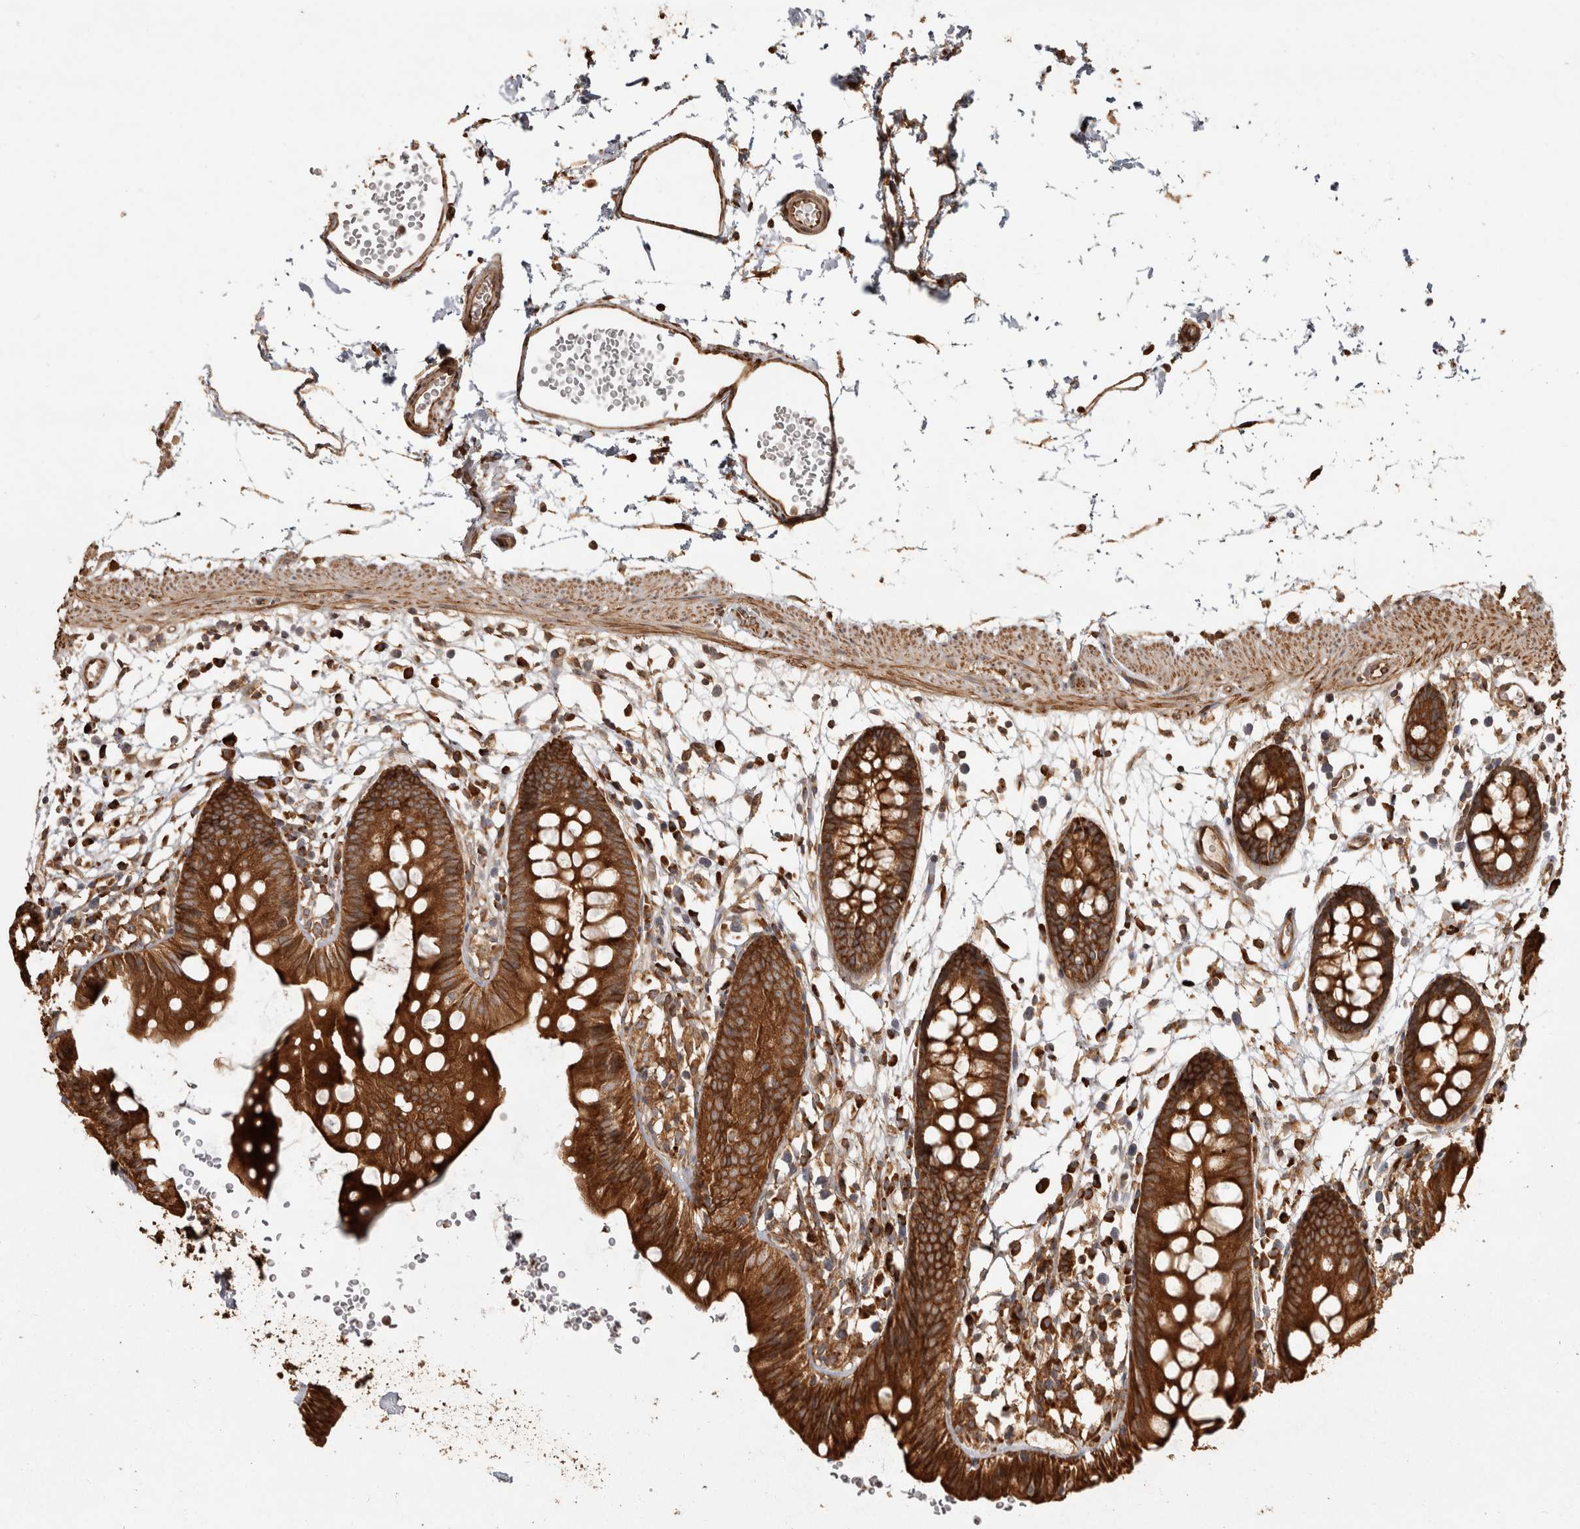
{"staining": {"intensity": "moderate", "quantity": ">75%", "location": "cytoplasmic/membranous"}, "tissue": "colon", "cell_type": "Endothelial cells", "image_type": "normal", "snomed": [{"axis": "morphology", "description": "Normal tissue, NOS"}, {"axis": "topography", "description": "Colon"}], "caption": "Immunohistochemical staining of normal colon reveals medium levels of moderate cytoplasmic/membranous staining in approximately >75% of endothelial cells. The protein of interest is stained brown, and the nuclei are stained in blue (DAB (3,3'-diaminobenzidine) IHC with brightfield microscopy, high magnification).", "gene": "CAMSAP2", "patient": {"sex": "male", "age": 56}}